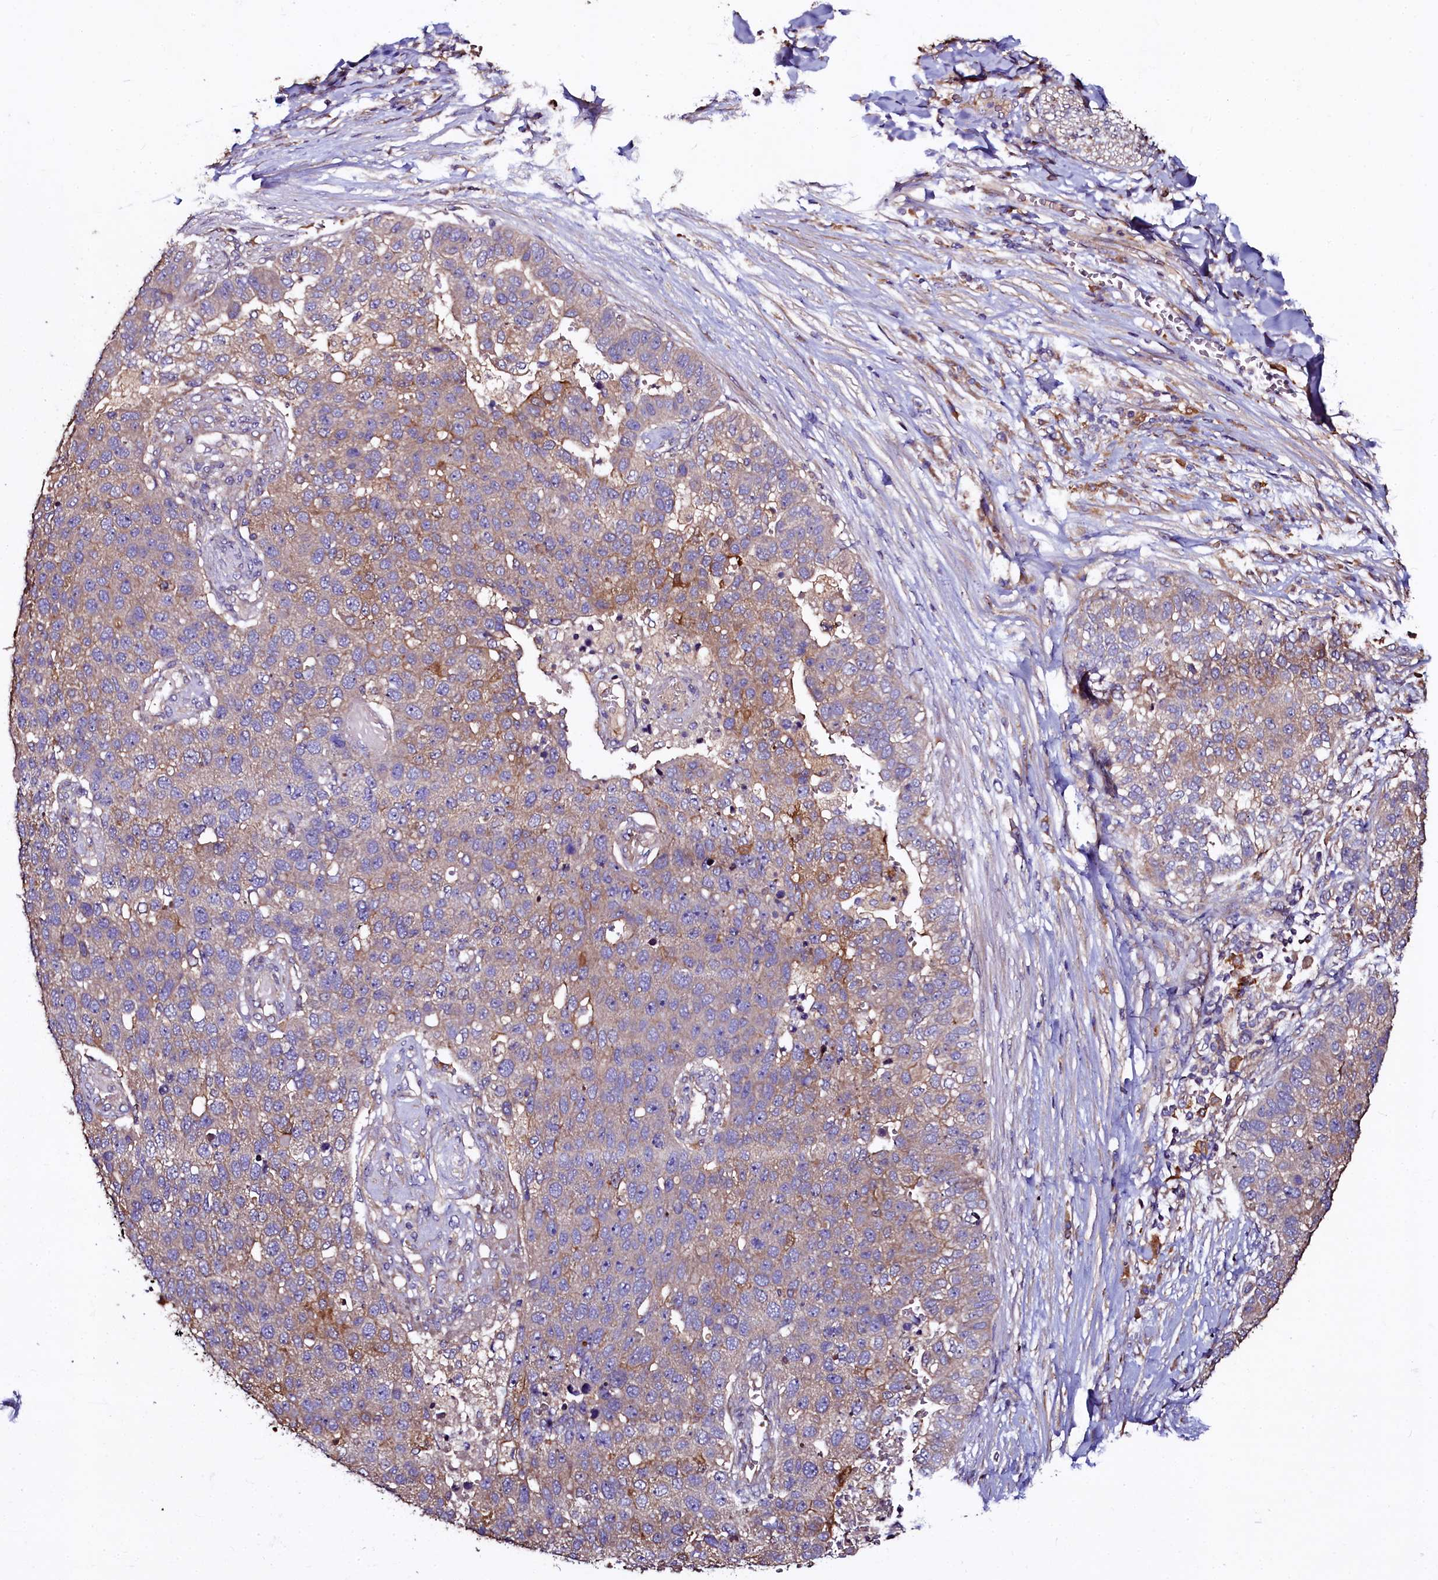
{"staining": {"intensity": "moderate", "quantity": "<25%", "location": "cytoplasmic/membranous"}, "tissue": "pancreatic cancer", "cell_type": "Tumor cells", "image_type": "cancer", "snomed": [{"axis": "morphology", "description": "Adenocarcinoma, NOS"}, {"axis": "topography", "description": "Pancreas"}], "caption": "A brown stain labels moderate cytoplasmic/membranous expression of a protein in human pancreatic cancer (adenocarcinoma) tumor cells.", "gene": "APPL2", "patient": {"sex": "female", "age": 61}}